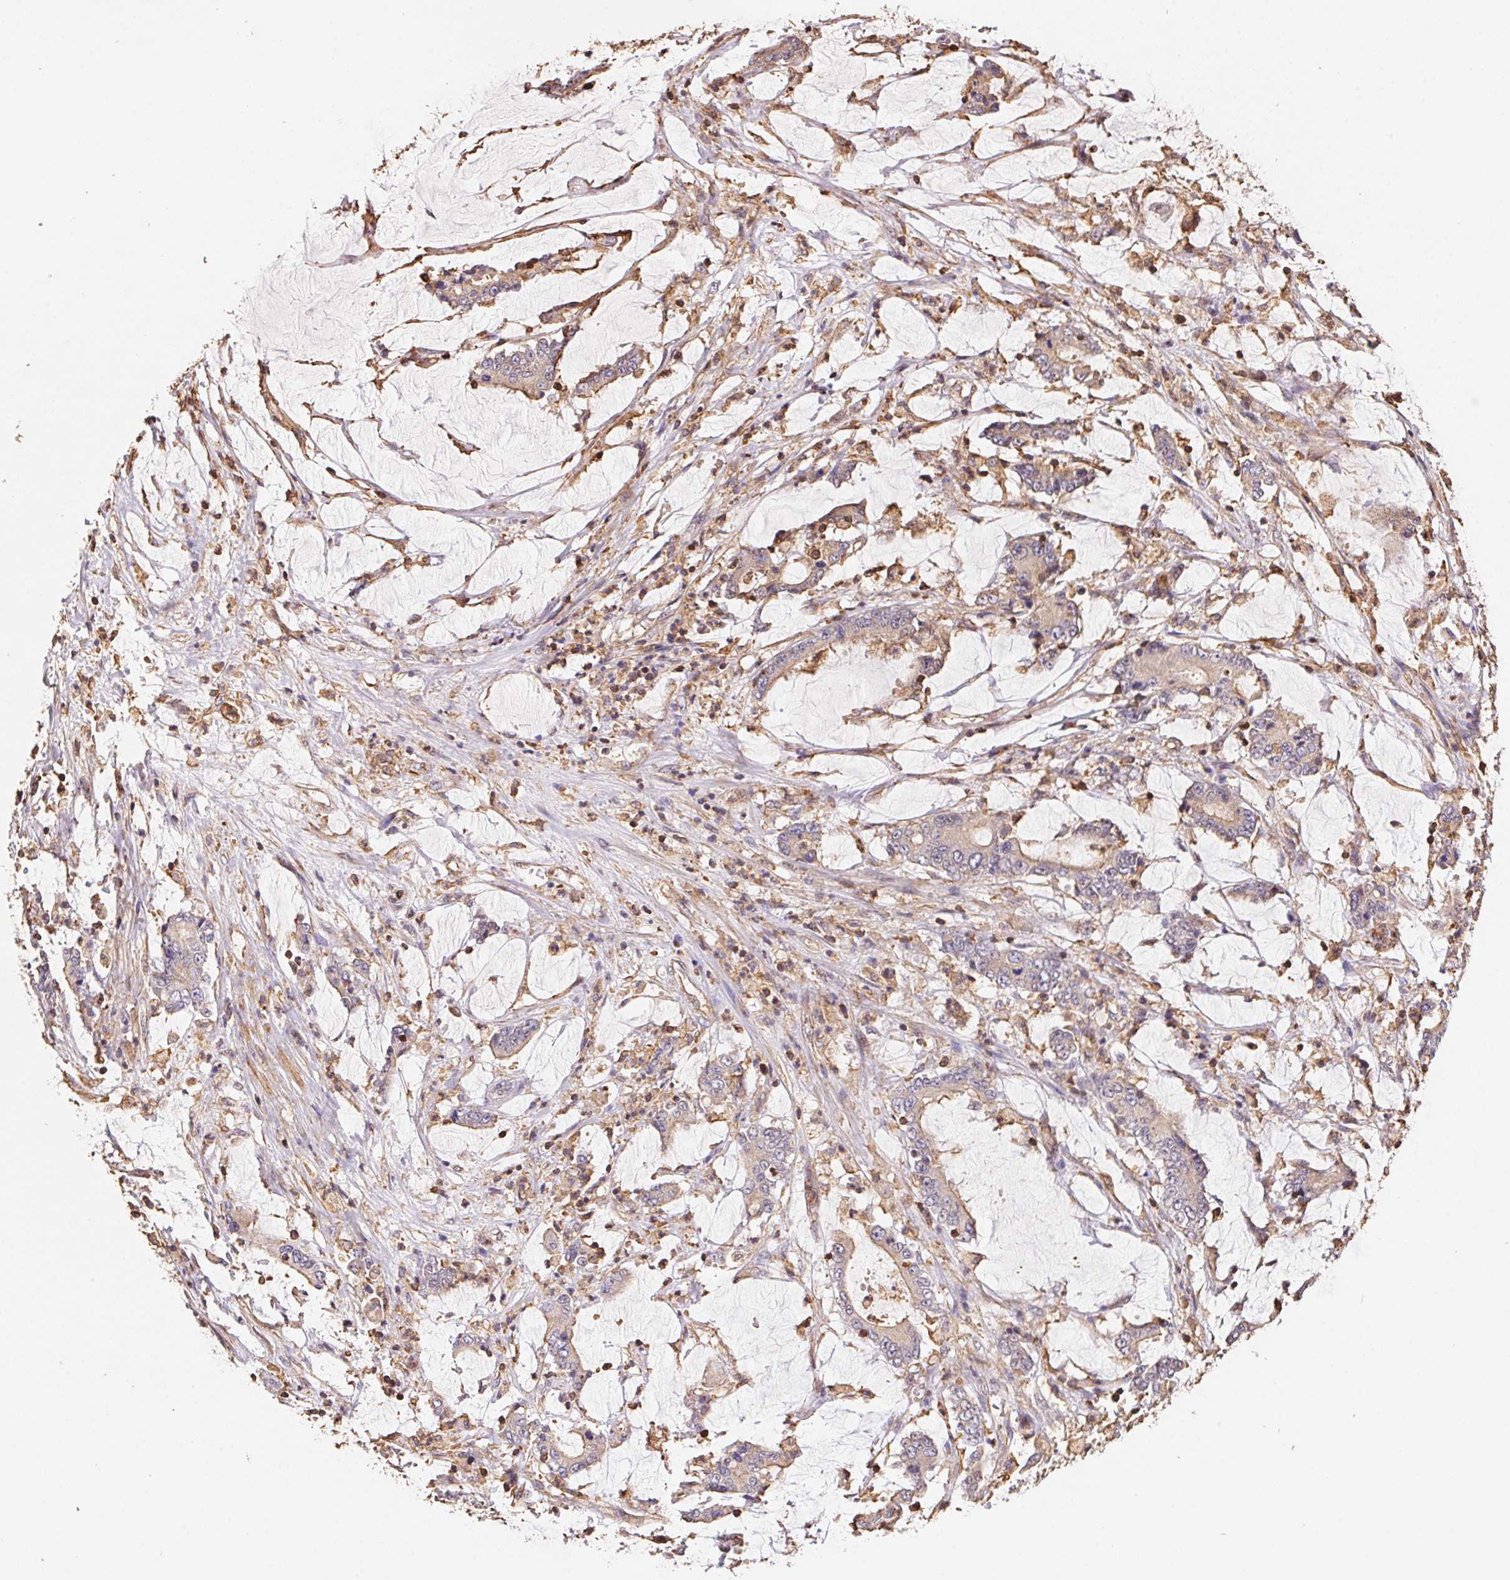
{"staining": {"intensity": "weak", "quantity": "25%-75%", "location": "cytoplasmic/membranous"}, "tissue": "stomach cancer", "cell_type": "Tumor cells", "image_type": "cancer", "snomed": [{"axis": "morphology", "description": "Adenocarcinoma, NOS"}, {"axis": "topography", "description": "Stomach, upper"}], "caption": "The photomicrograph demonstrates a brown stain indicating the presence of a protein in the cytoplasmic/membranous of tumor cells in stomach cancer.", "gene": "ATG10", "patient": {"sex": "male", "age": 68}}